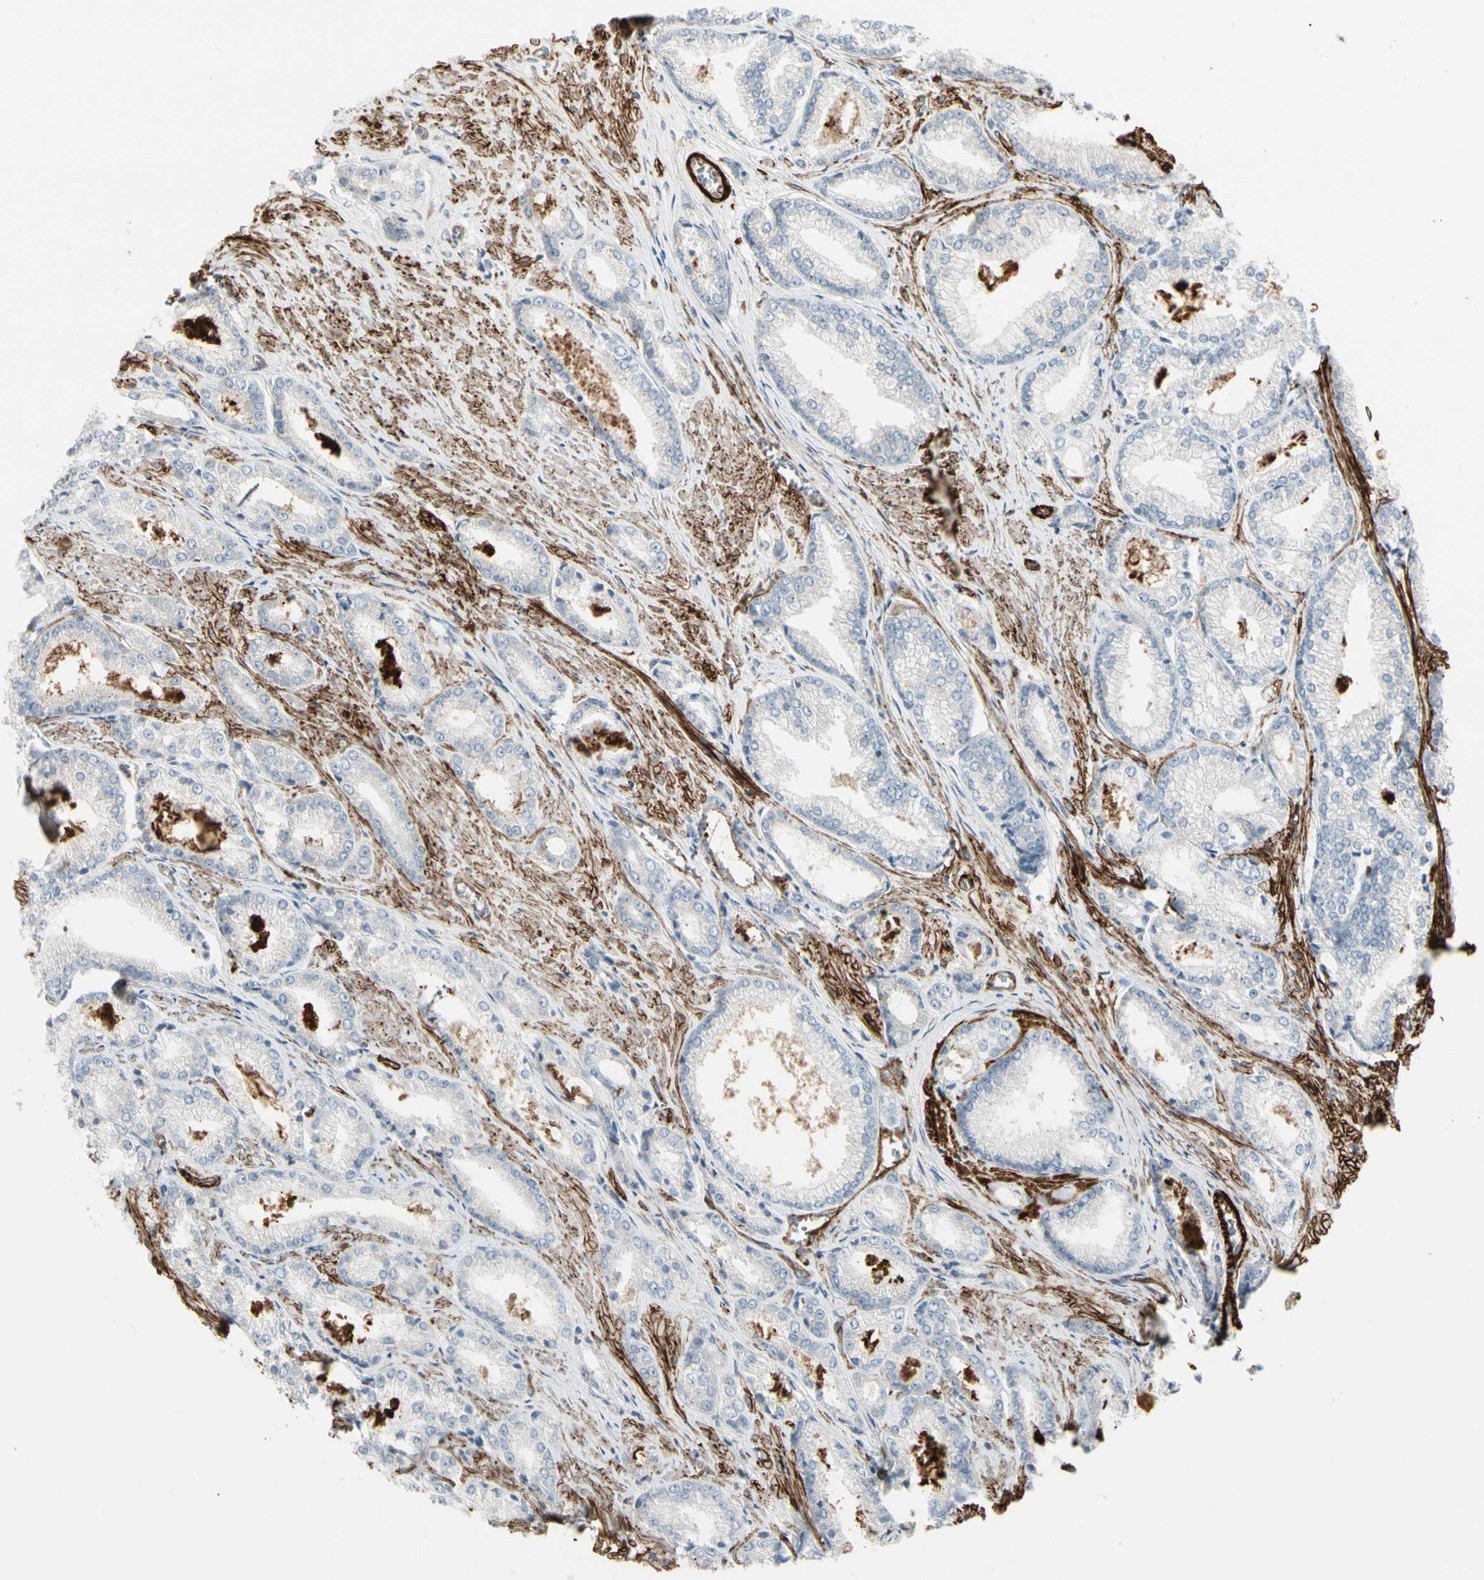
{"staining": {"intensity": "negative", "quantity": "none", "location": "none"}, "tissue": "prostate cancer", "cell_type": "Tumor cells", "image_type": "cancer", "snomed": [{"axis": "morphology", "description": "Adenocarcinoma, Low grade"}, {"axis": "topography", "description": "Prostate"}], "caption": "DAB (3,3'-diaminobenzidine) immunohistochemical staining of prostate cancer (low-grade adenocarcinoma) exhibits no significant staining in tumor cells. (Stains: DAB (3,3'-diaminobenzidine) immunohistochemistry with hematoxylin counter stain, Microscopy: brightfield microscopy at high magnification).", "gene": "MCAM", "patient": {"sex": "male", "age": 64}}